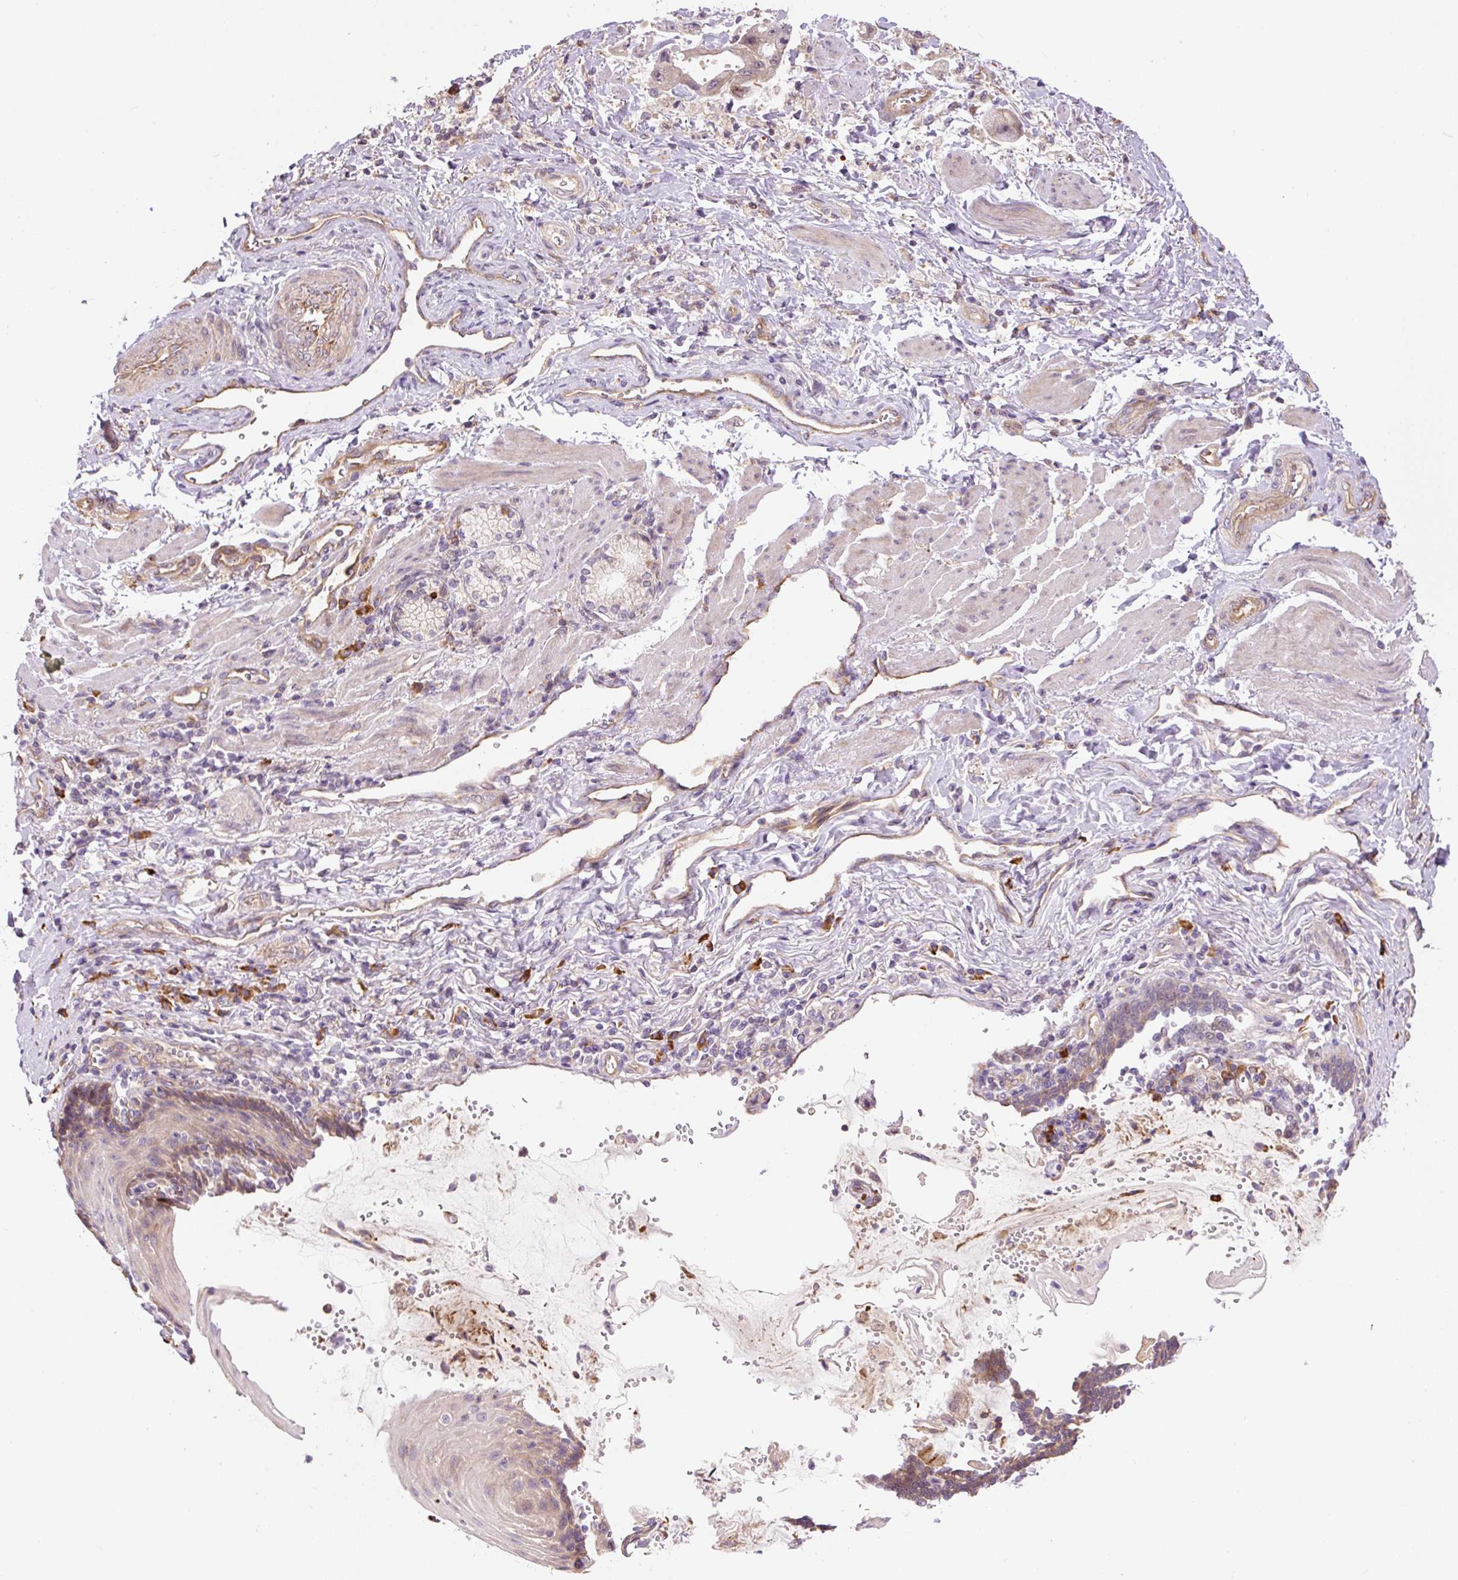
{"staining": {"intensity": "weak", "quantity": "25%-75%", "location": "cytoplasmic/membranous"}, "tissue": "stomach cancer", "cell_type": "Tumor cells", "image_type": "cancer", "snomed": [{"axis": "morphology", "description": "Adenocarcinoma, NOS"}, {"axis": "topography", "description": "Stomach"}], "caption": "The image demonstrates a brown stain indicating the presence of a protein in the cytoplasmic/membranous of tumor cells in stomach adenocarcinoma.", "gene": "PPME1", "patient": {"sex": "male", "age": 62}}